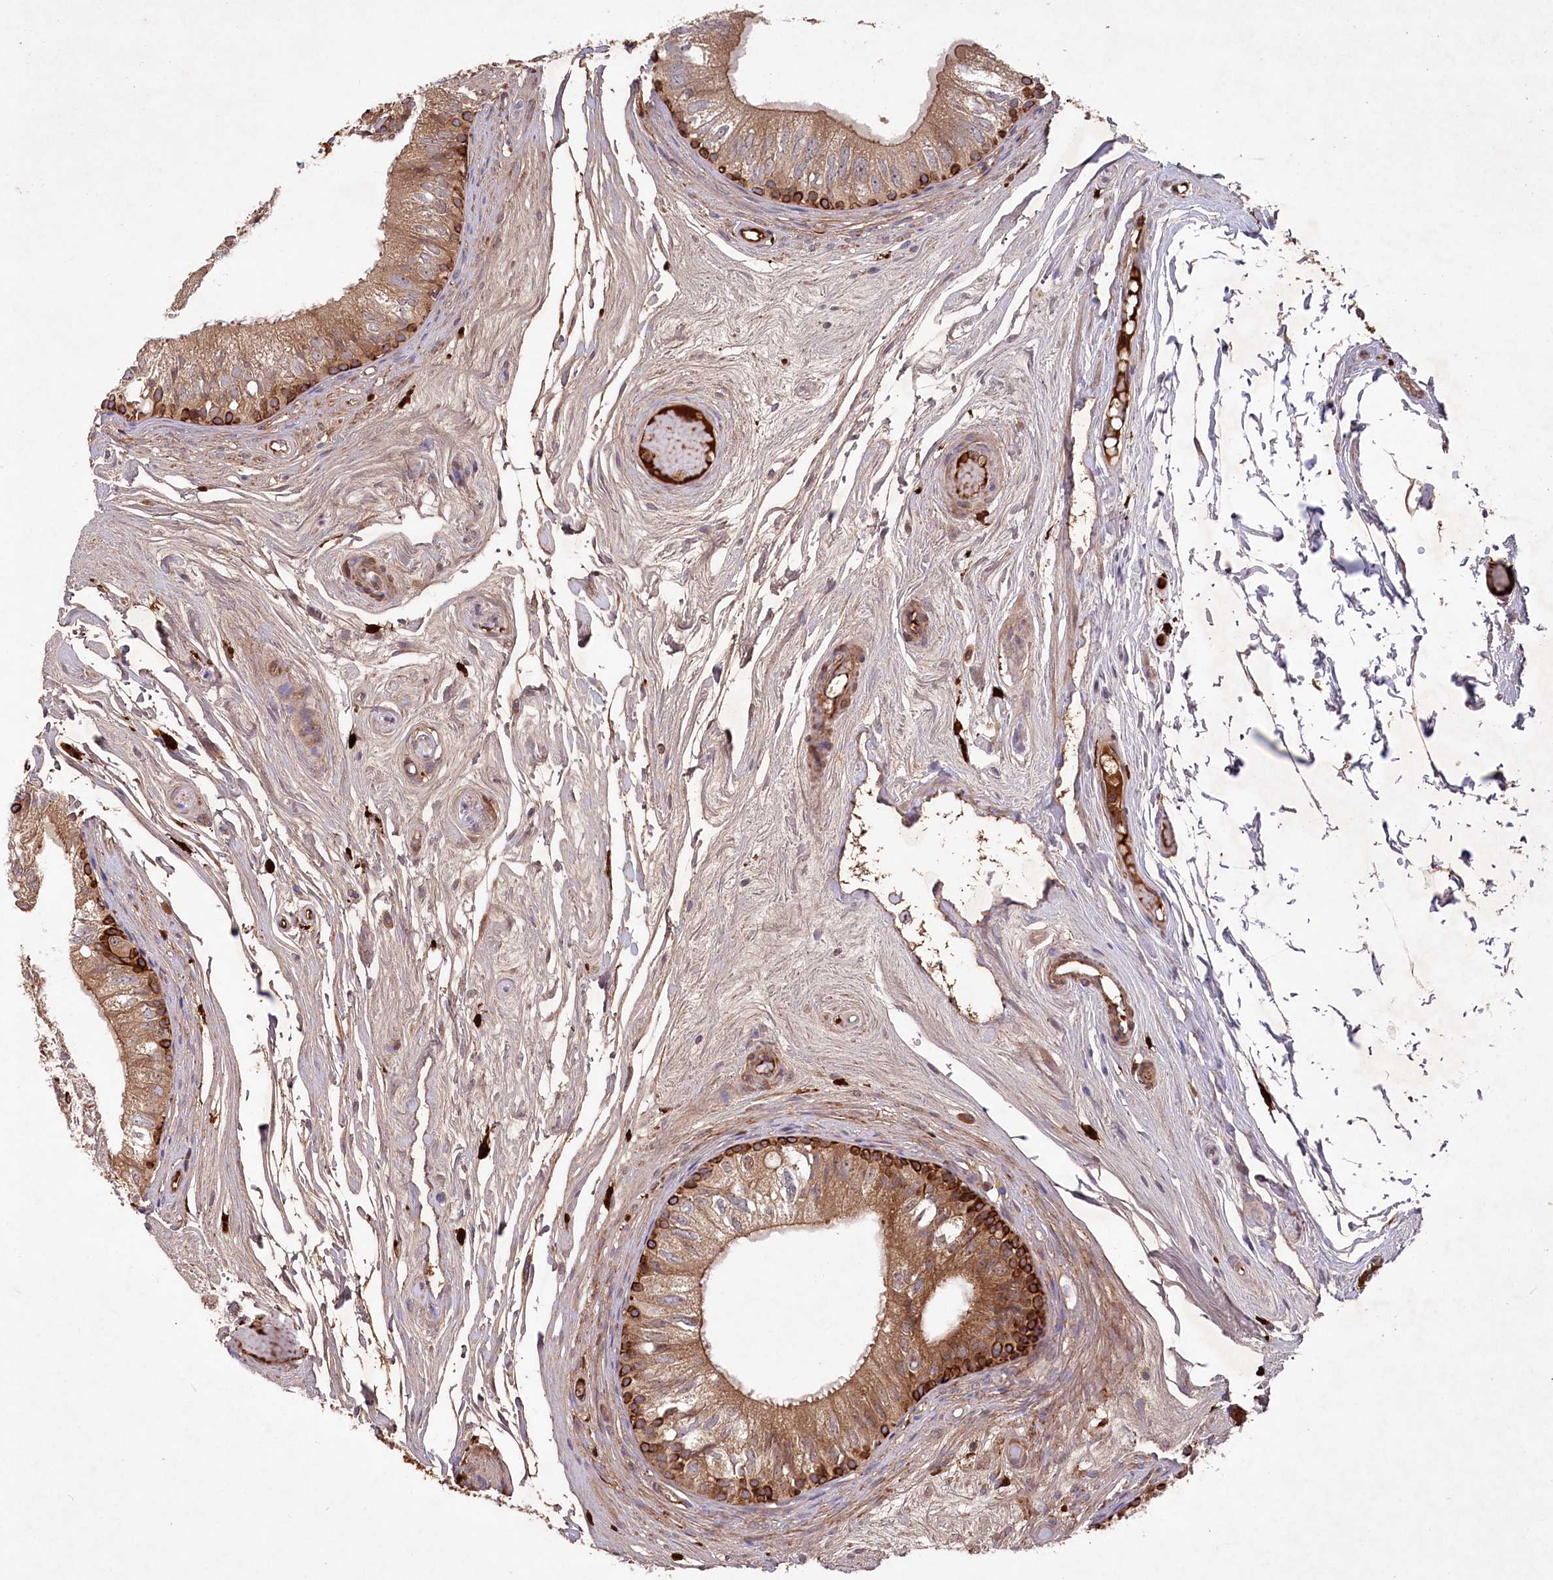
{"staining": {"intensity": "strong", "quantity": ">75%", "location": "cytoplasmic/membranous"}, "tissue": "epididymis", "cell_type": "Glandular cells", "image_type": "normal", "snomed": [{"axis": "morphology", "description": "Normal tissue, NOS"}, {"axis": "topography", "description": "Epididymis"}], "caption": "Strong cytoplasmic/membranous protein staining is present in approximately >75% of glandular cells in epididymis.", "gene": "PPP1R21", "patient": {"sex": "male", "age": 79}}